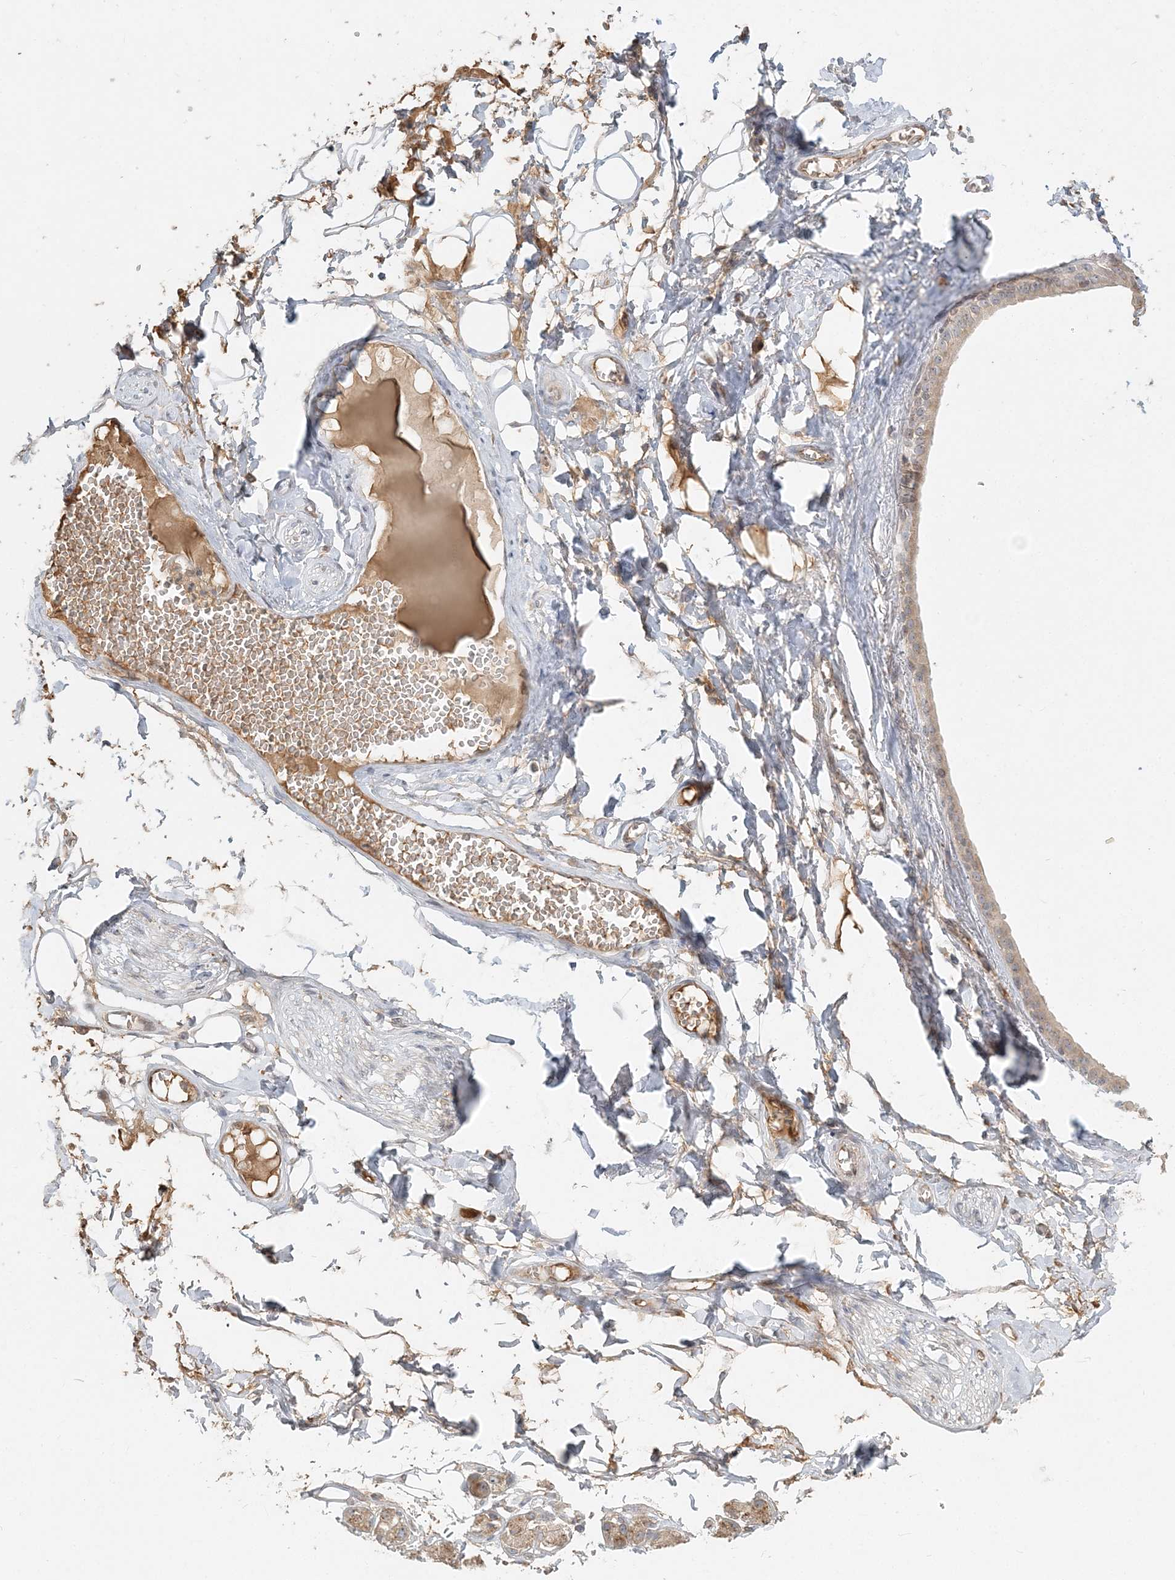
{"staining": {"intensity": "negative", "quantity": "none", "location": "none"}, "tissue": "adipose tissue", "cell_type": "Adipocytes", "image_type": "normal", "snomed": [{"axis": "morphology", "description": "Normal tissue, NOS"}, {"axis": "morphology", "description": "Inflammation, NOS"}, {"axis": "topography", "description": "Salivary gland"}, {"axis": "topography", "description": "Peripheral nerve tissue"}], "caption": "Adipocytes show no significant expression in normal adipose tissue. (DAB (3,3'-diaminobenzidine) immunohistochemistry with hematoxylin counter stain).", "gene": "AP1AR", "patient": {"sex": "female", "age": 75}}